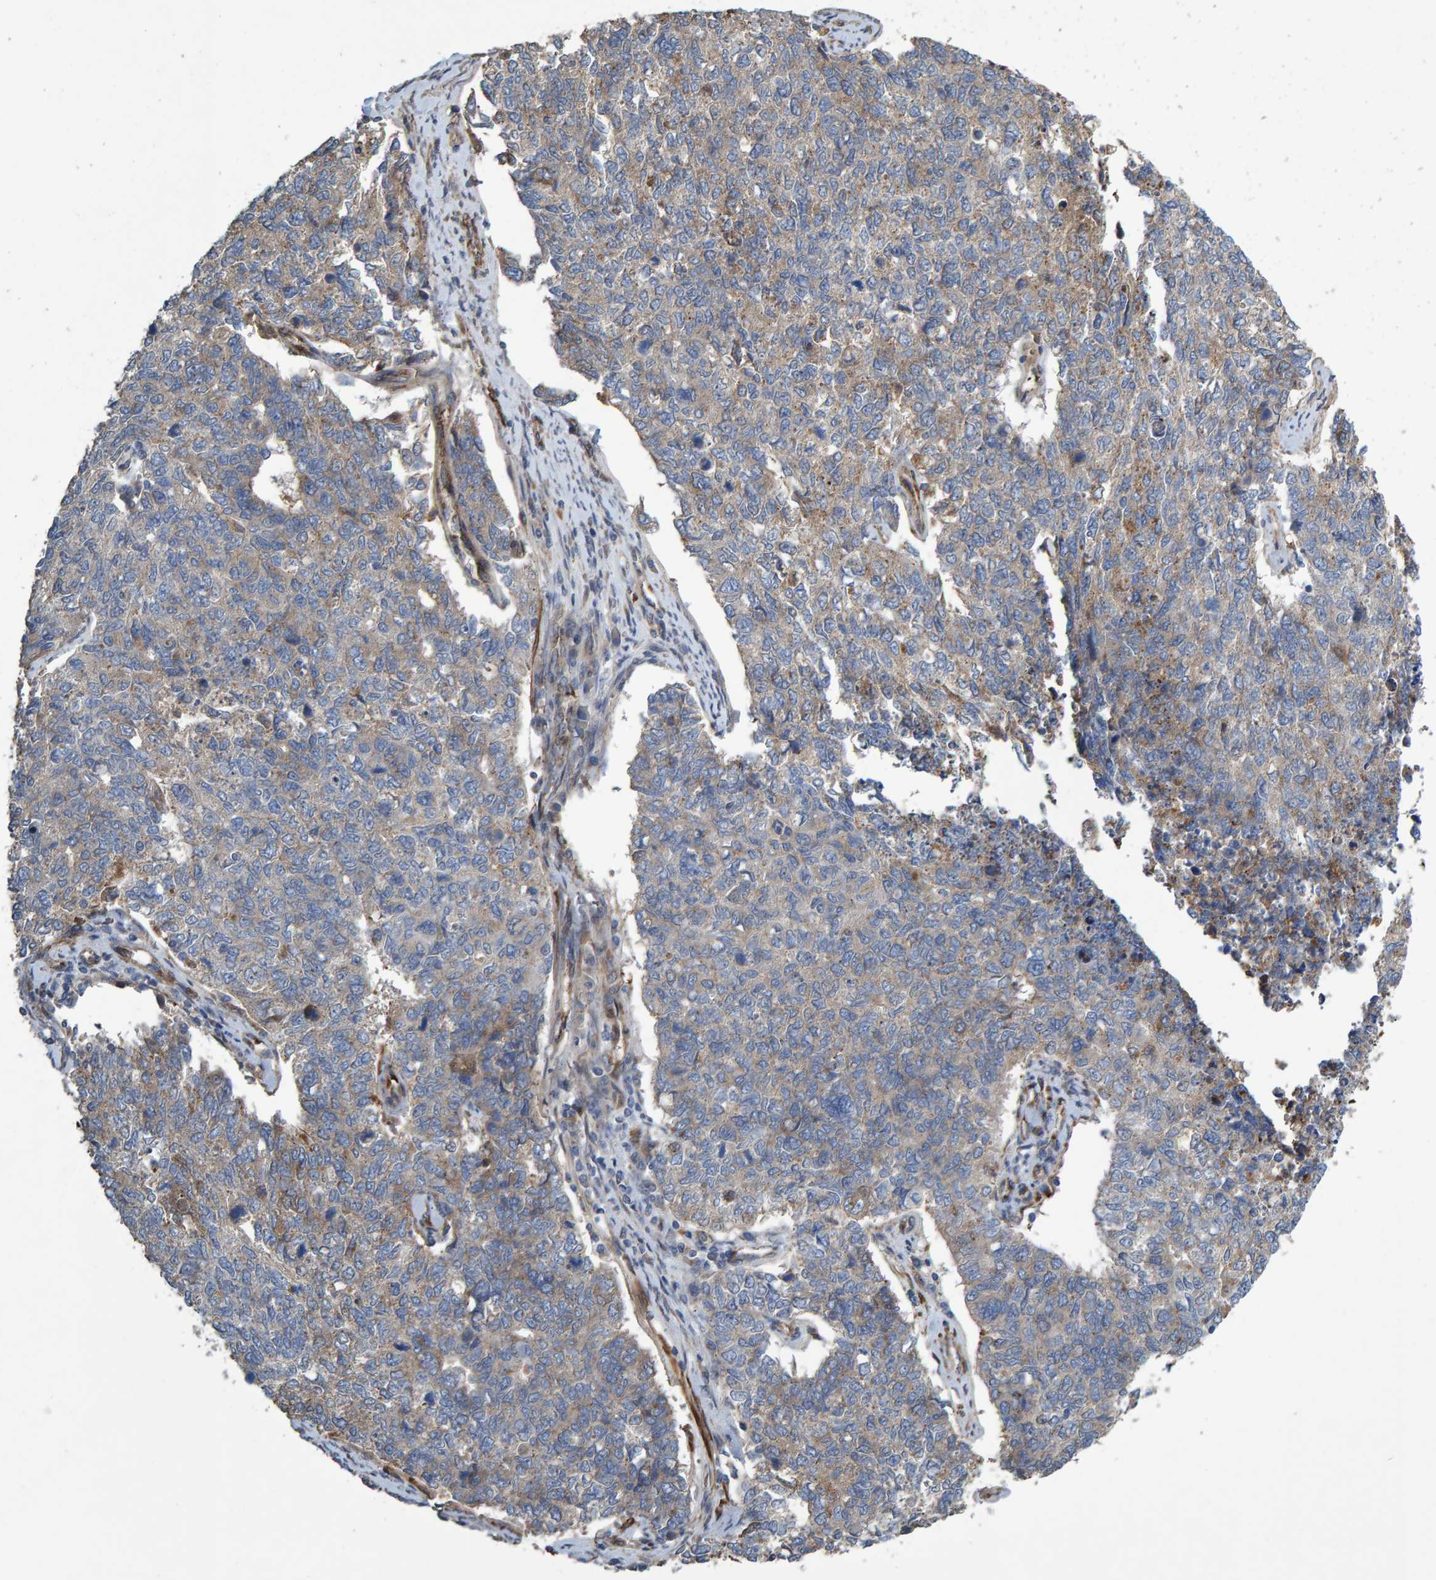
{"staining": {"intensity": "weak", "quantity": "25%-75%", "location": "cytoplasmic/membranous"}, "tissue": "cervical cancer", "cell_type": "Tumor cells", "image_type": "cancer", "snomed": [{"axis": "morphology", "description": "Squamous cell carcinoma, NOS"}, {"axis": "topography", "description": "Cervix"}], "caption": "Immunohistochemical staining of human cervical cancer (squamous cell carcinoma) reveals weak cytoplasmic/membranous protein positivity in approximately 25%-75% of tumor cells.", "gene": "SLIT2", "patient": {"sex": "female", "age": 63}}